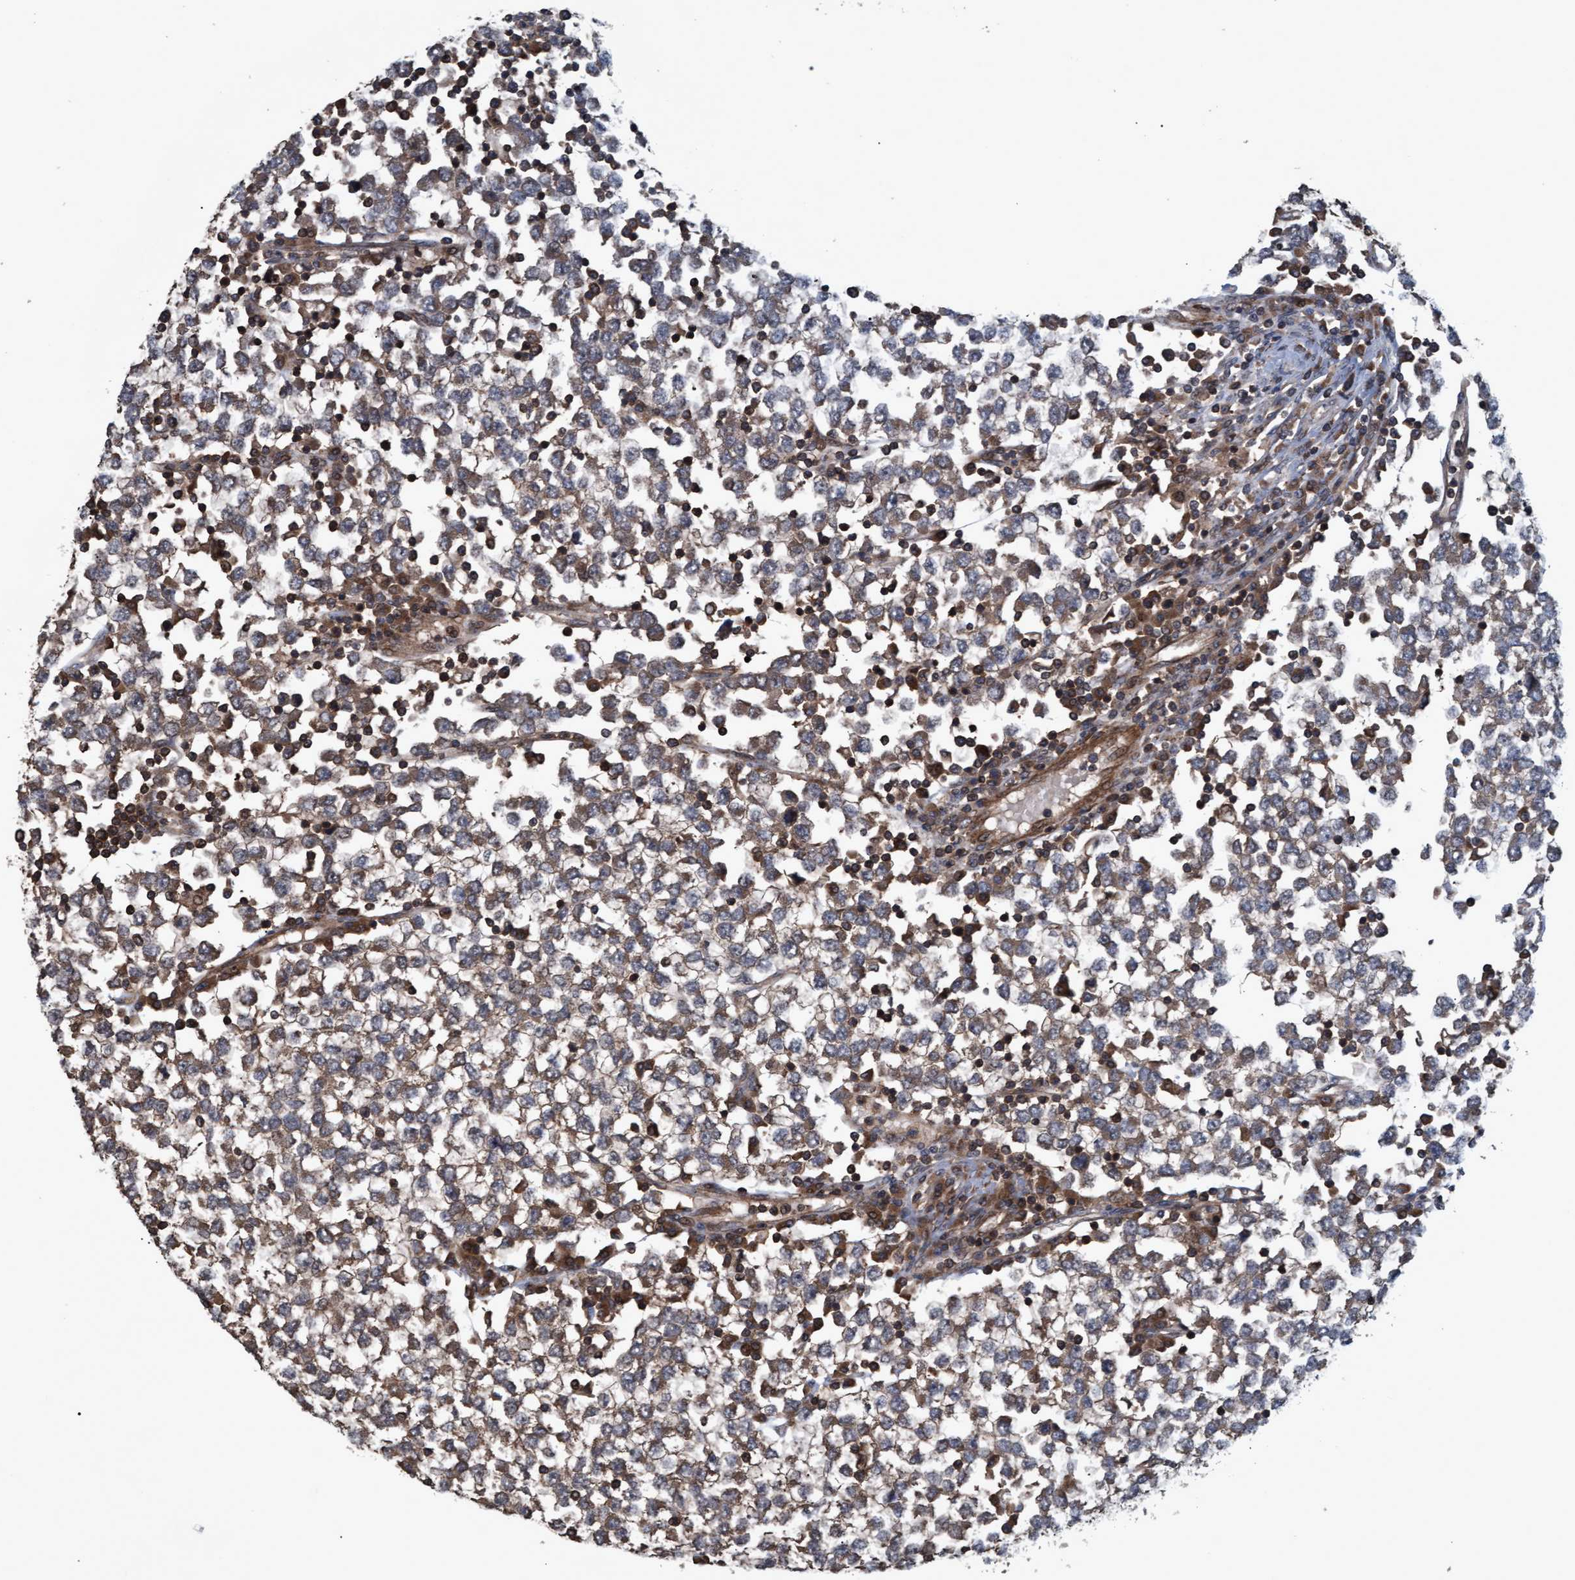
{"staining": {"intensity": "moderate", "quantity": ">75%", "location": "cytoplasmic/membranous"}, "tissue": "testis cancer", "cell_type": "Tumor cells", "image_type": "cancer", "snomed": [{"axis": "morphology", "description": "Seminoma, NOS"}, {"axis": "topography", "description": "Testis"}], "caption": "Protein analysis of testis cancer tissue exhibits moderate cytoplasmic/membranous positivity in approximately >75% of tumor cells. (DAB IHC with brightfield microscopy, high magnification).", "gene": "GGT6", "patient": {"sex": "male", "age": 65}}